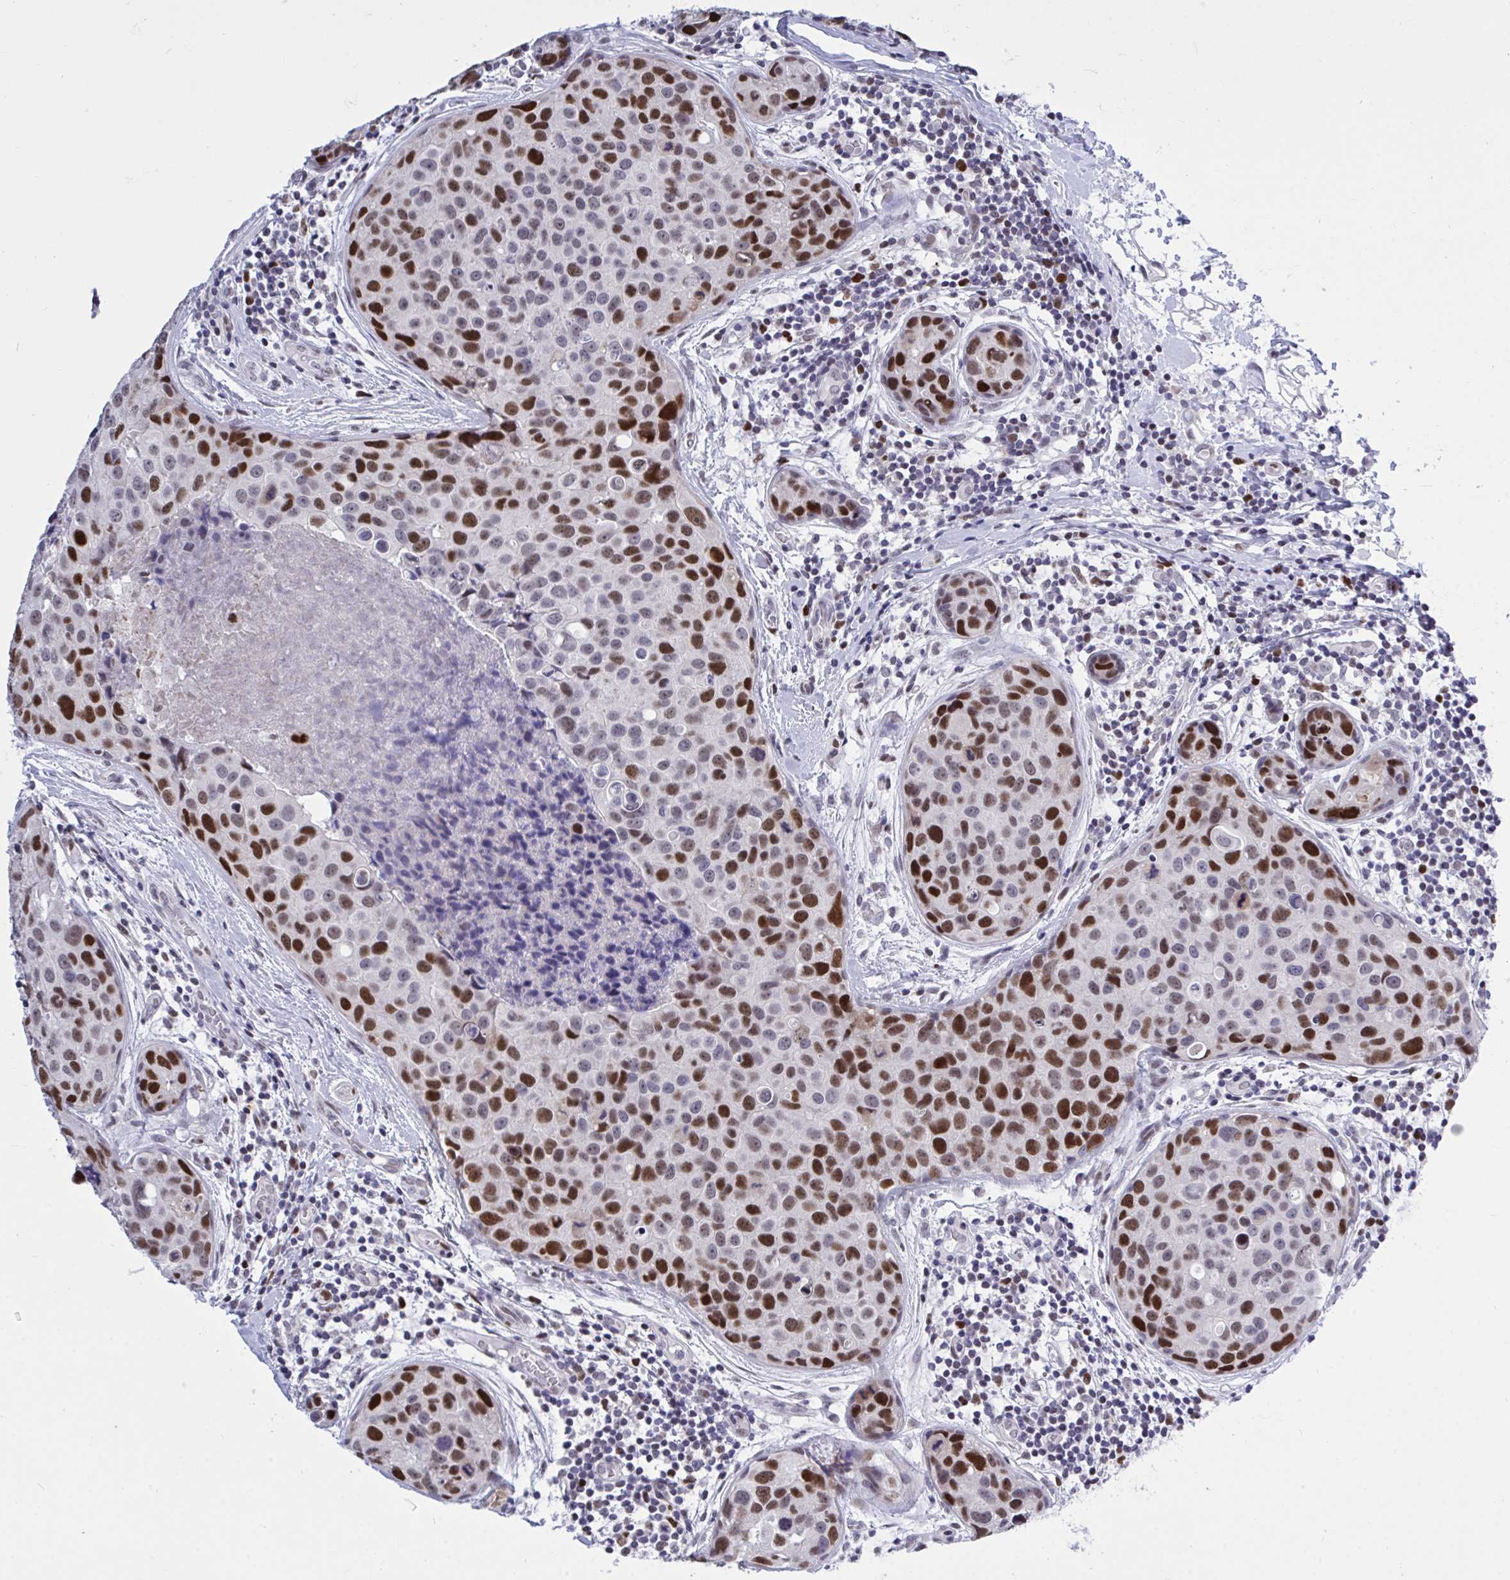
{"staining": {"intensity": "strong", "quantity": "25%-75%", "location": "nuclear"}, "tissue": "breast cancer", "cell_type": "Tumor cells", "image_type": "cancer", "snomed": [{"axis": "morphology", "description": "Duct carcinoma"}, {"axis": "topography", "description": "Breast"}], "caption": "This is an image of immunohistochemistry staining of breast cancer (intraductal carcinoma), which shows strong staining in the nuclear of tumor cells.", "gene": "C1QL2", "patient": {"sex": "female", "age": 24}}